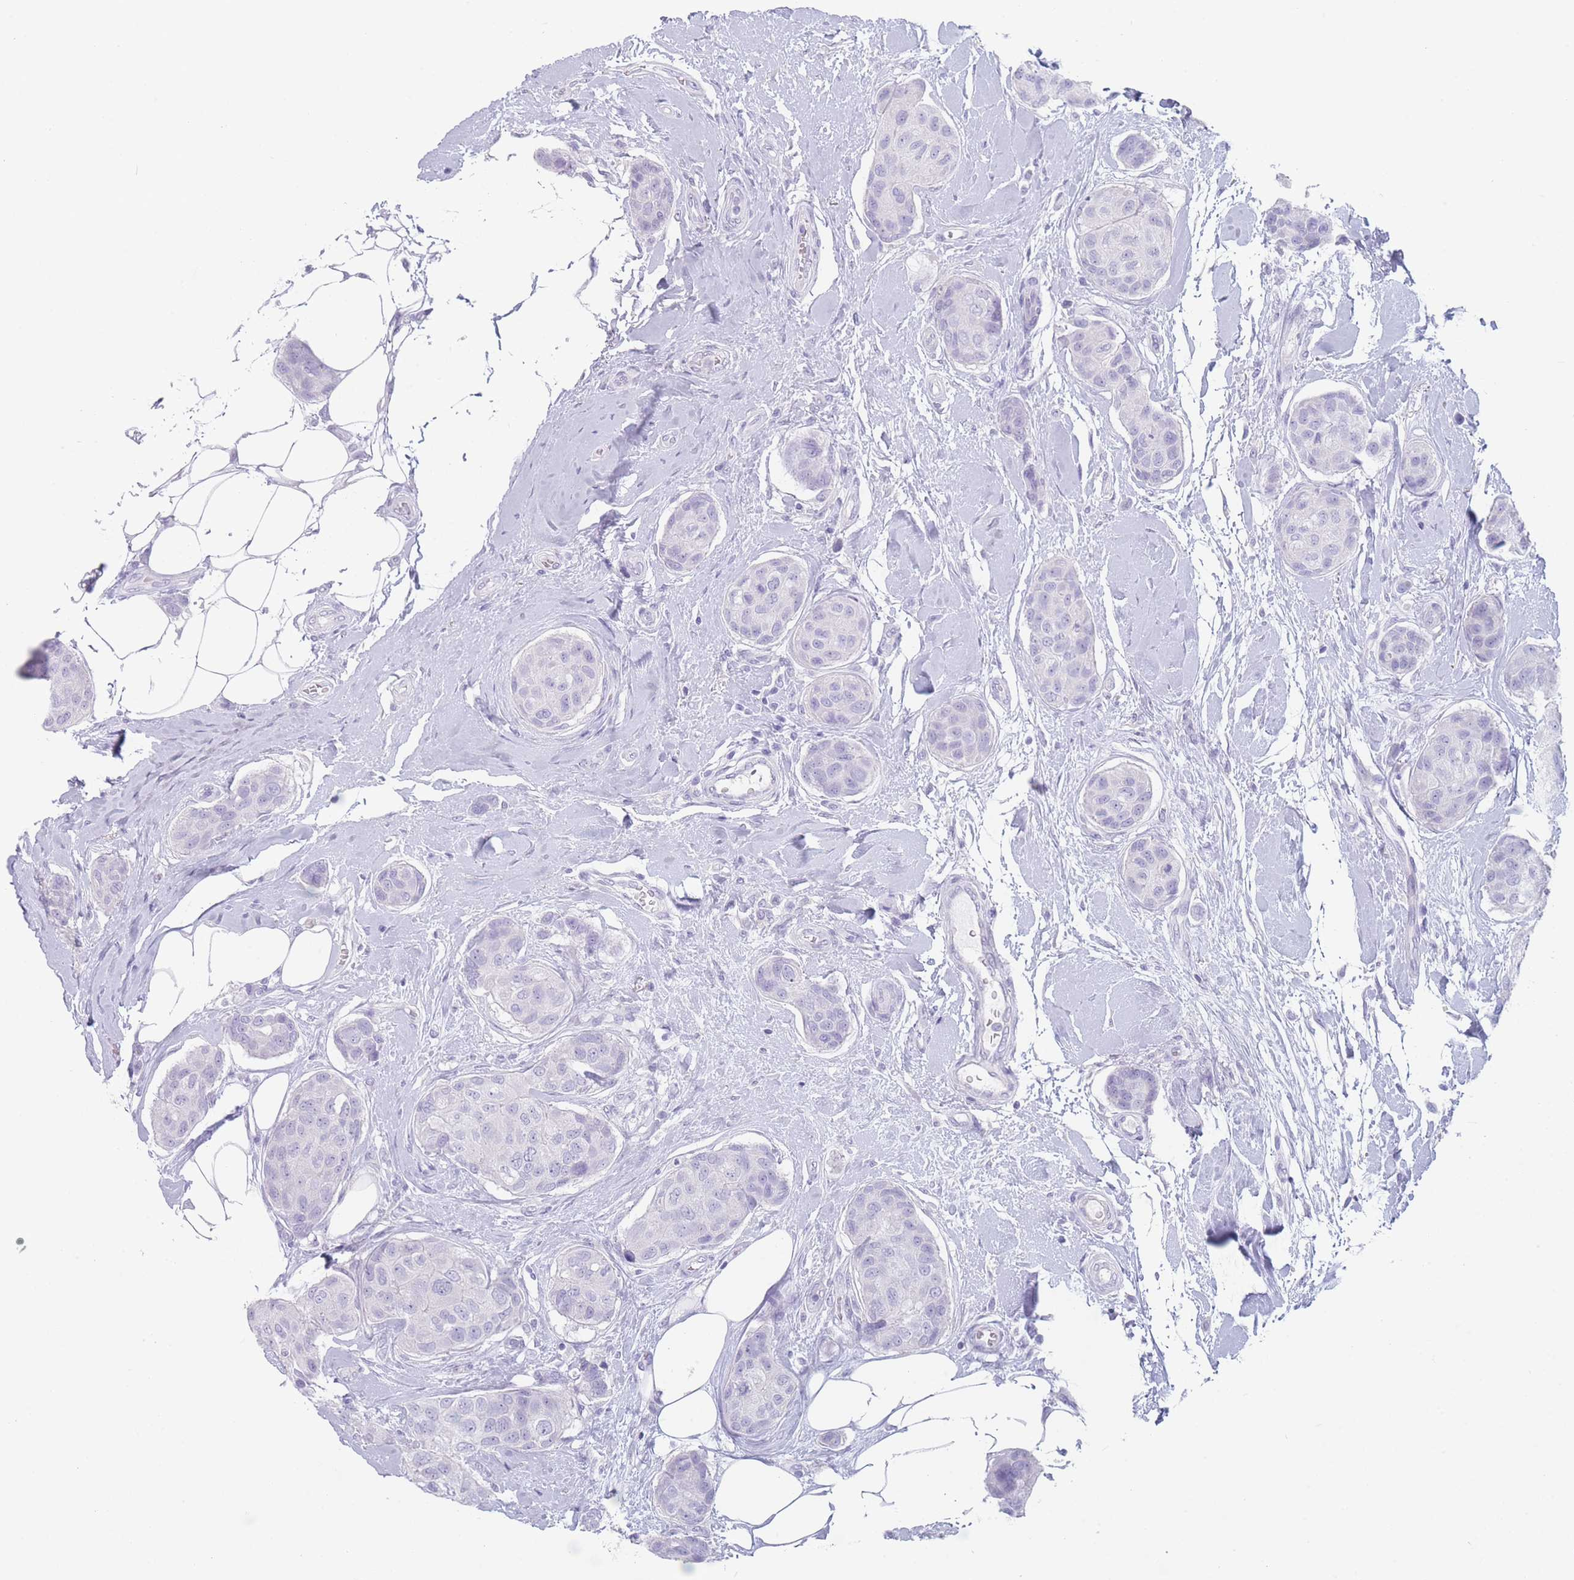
{"staining": {"intensity": "negative", "quantity": "none", "location": "none"}, "tissue": "breast cancer", "cell_type": "Tumor cells", "image_type": "cancer", "snomed": [{"axis": "morphology", "description": "Duct carcinoma"}, {"axis": "topography", "description": "Breast"}, {"axis": "topography", "description": "Lymph node"}], "caption": "This is an IHC micrograph of breast cancer (infiltrating ductal carcinoma). There is no expression in tumor cells.", "gene": "GPR12", "patient": {"sex": "female", "age": 80}}